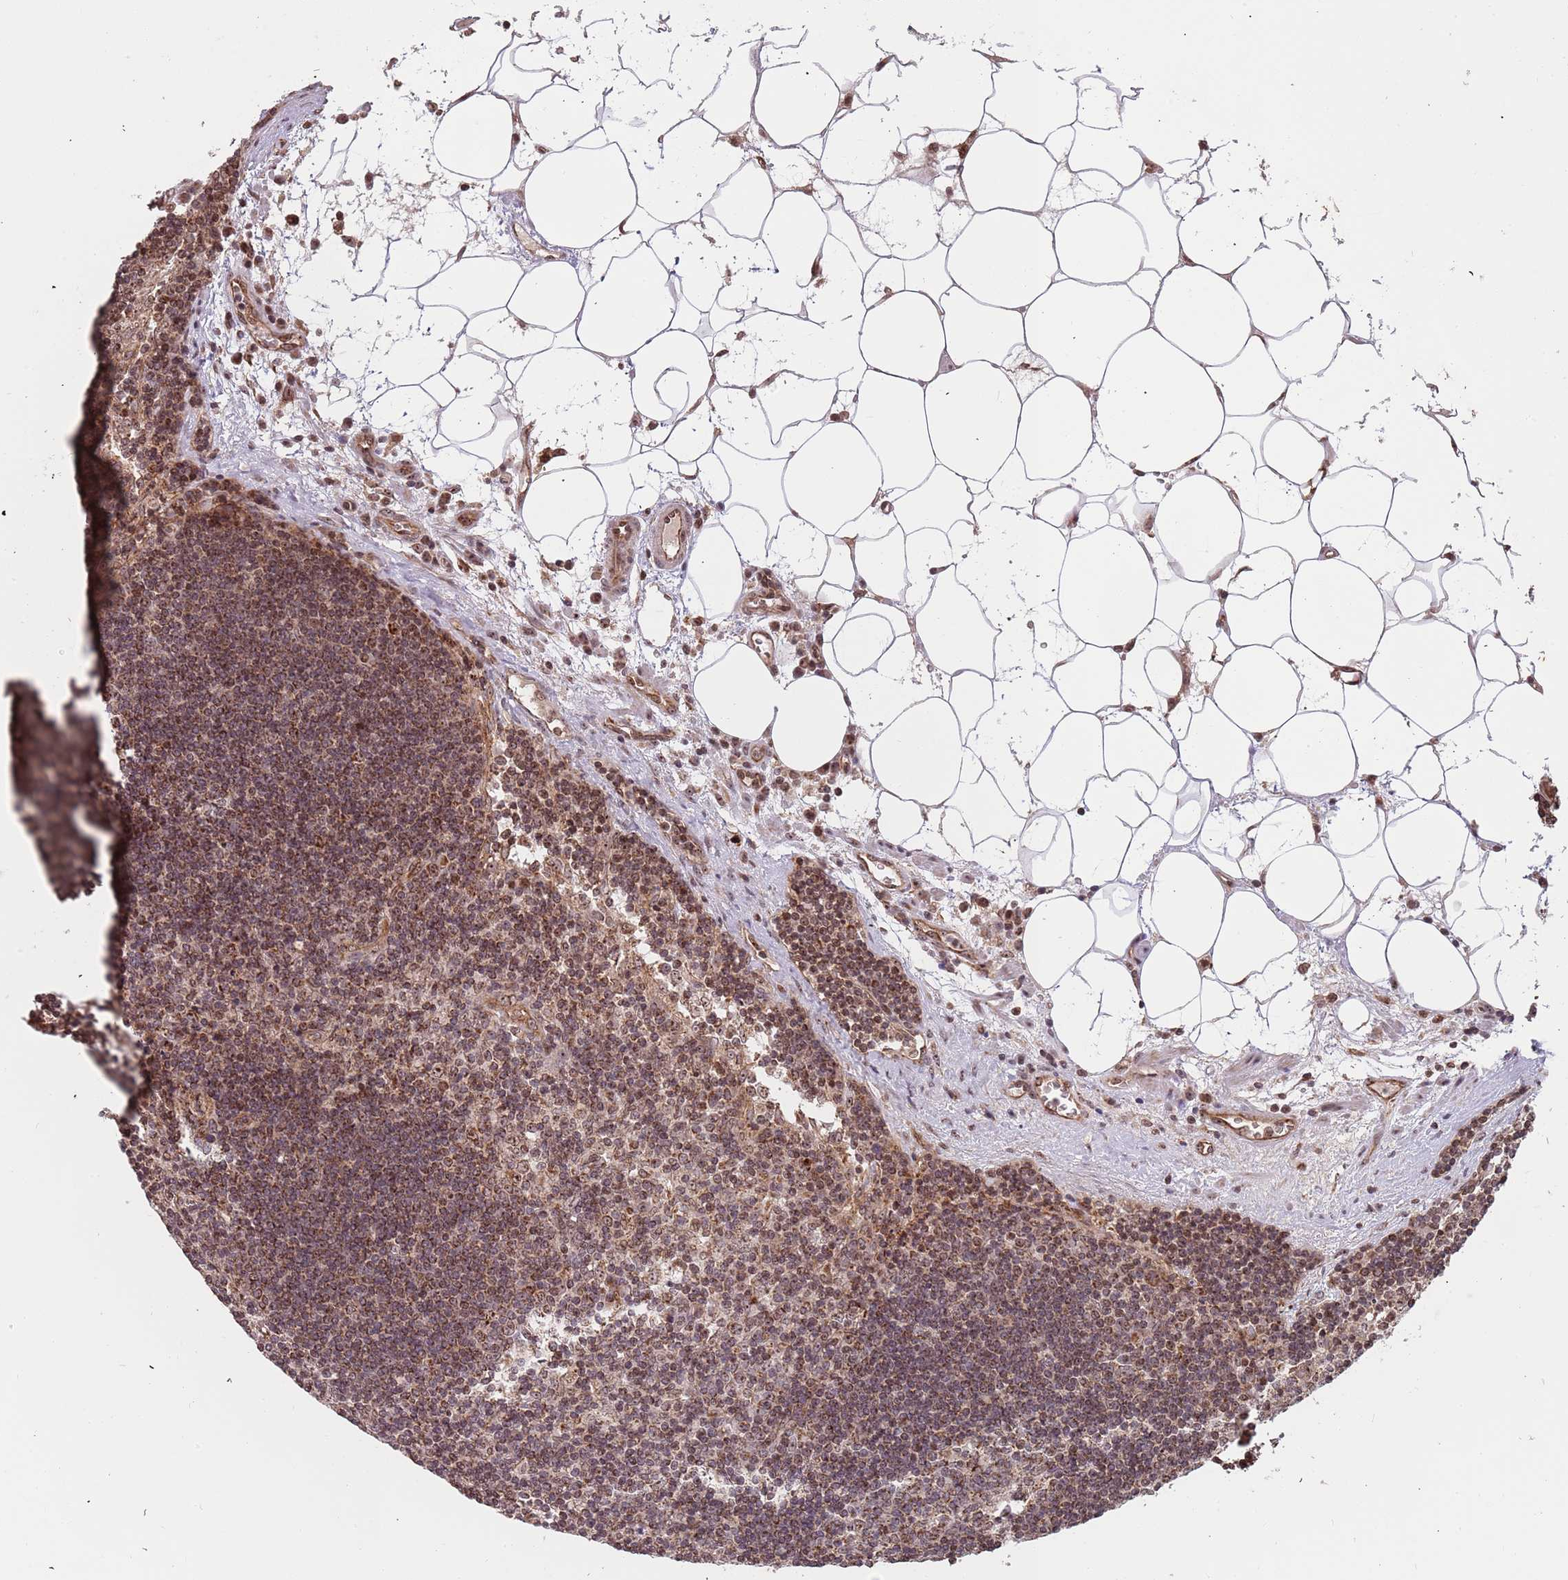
{"staining": {"intensity": "moderate", "quantity": ">75%", "location": "cytoplasmic/membranous,nuclear"}, "tissue": "lymph node", "cell_type": "Non-germinal center cells", "image_type": "normal", "snomed": [{"axis": "morphology", "description": "Normal tissue, NOS"}, {"axis": "topography", "description": "Lymph node"}], "caption": "Immunohistochemical staining of unremarkable human lymph node demonstrates moderate cytoplasmic/membranous,nuclear protein staining in about >75% of non-germinal center cells. (brown staining indicates protein expression, while blue staining denotes nuclei).", "gene": "DCHS1", "patient": {"sex": "male", "age": 58}}